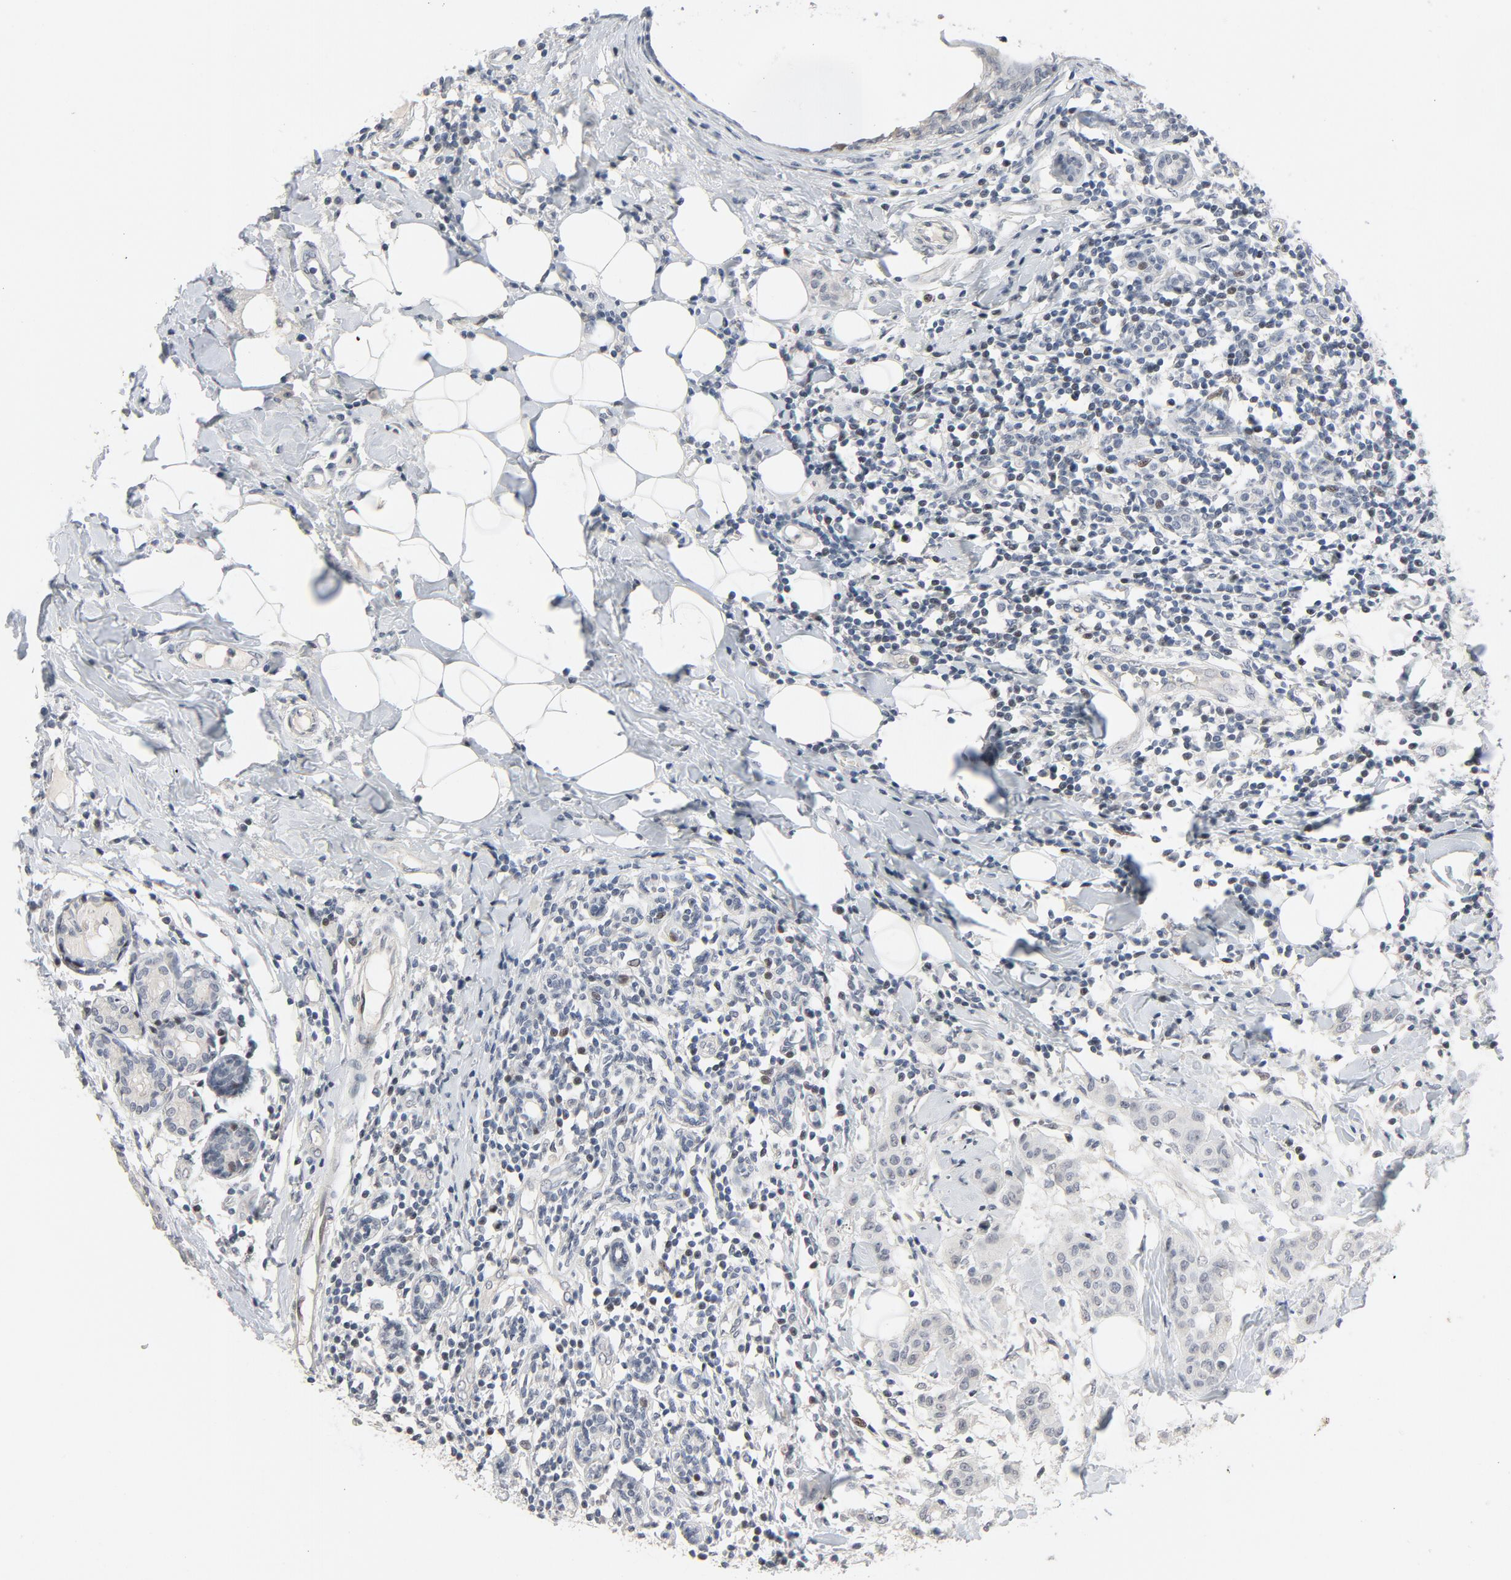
{"staining": {"intensity": "negative", "quantity": "none", "location": "none"}, "tissue": "breast cancer", "cell_type": "Tumor cells", "image_type": "cancer", "snomed": [{"axis": "morphology", "description": "Duct carcinoma"}, {"axis": "topography", "description": "Breast"}], "caption": "High power microscopy image of an immunohistochemistry (IHC) histopathology image of breast cancer, revealing no significant positivity in tumor cells.", "gene": "FSCB", "patient": {"sex": "female", "age": 40}}